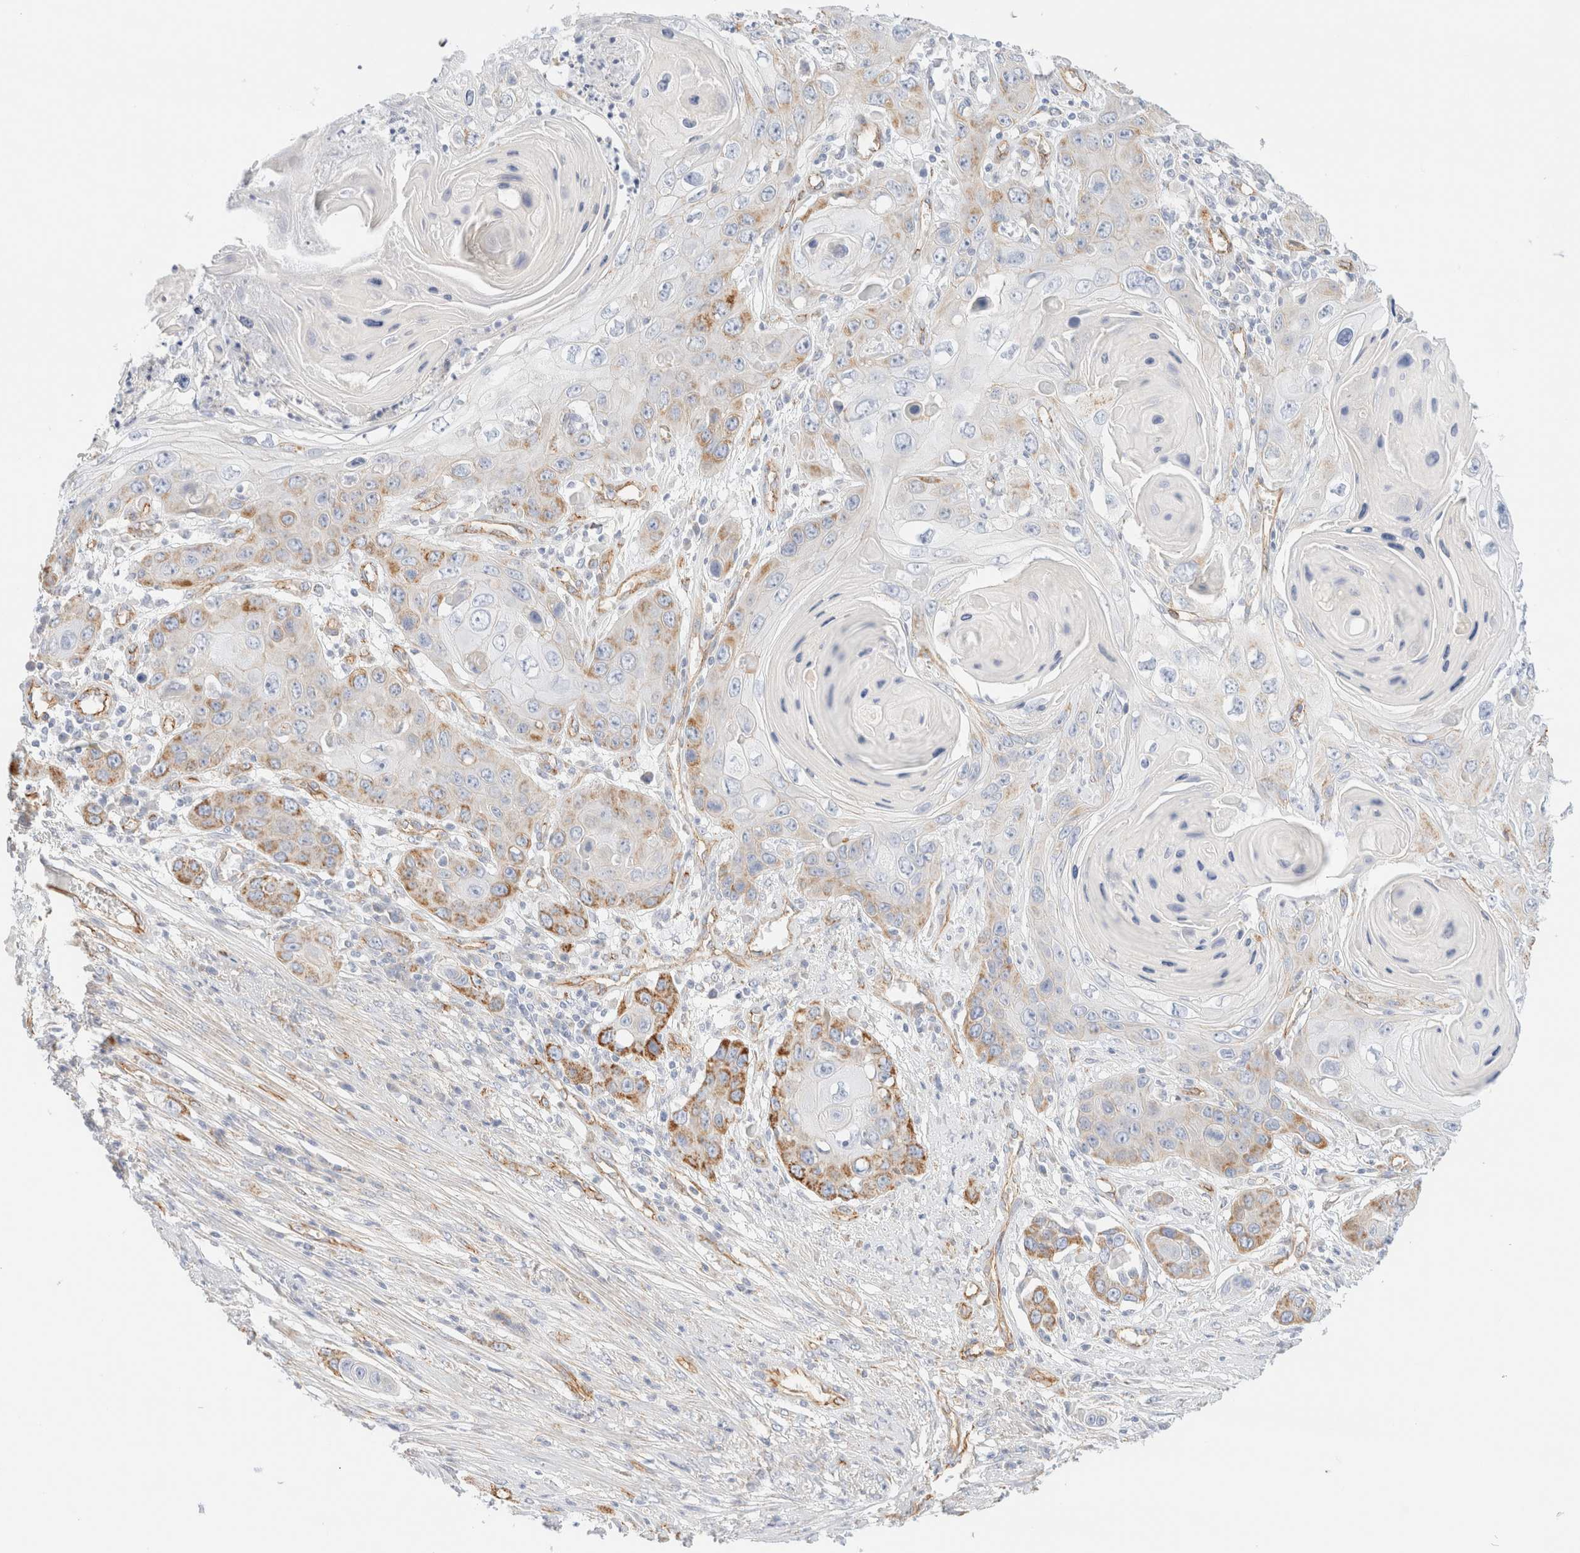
{"staining": {"intensity": "moderate", "quantity": "25%-75%", "location": "cytoplasmic/membranous"}, "tissue": "skin cancer", "cell_type": "Tumor cells", "image_type": "cancer", "snomed": [{"axis": "morphology", "description": "Squamous cell carcinoma, NOS"}, {"axis": "topography", "description": "Skin"}], "caption": "Immunohistochemical staining of human skin cancer (squamous cell carcinoma) reveals moderate cytoplasmic/membranous protein positivity in approximately 25%-75% of tumor cells. Immunohistochemistry (ihc) stains the protein of interest in brown and the nuclei are stained blue.", "gene": "CYB5R4", "patient": {"sex": "male", "age": 55}}